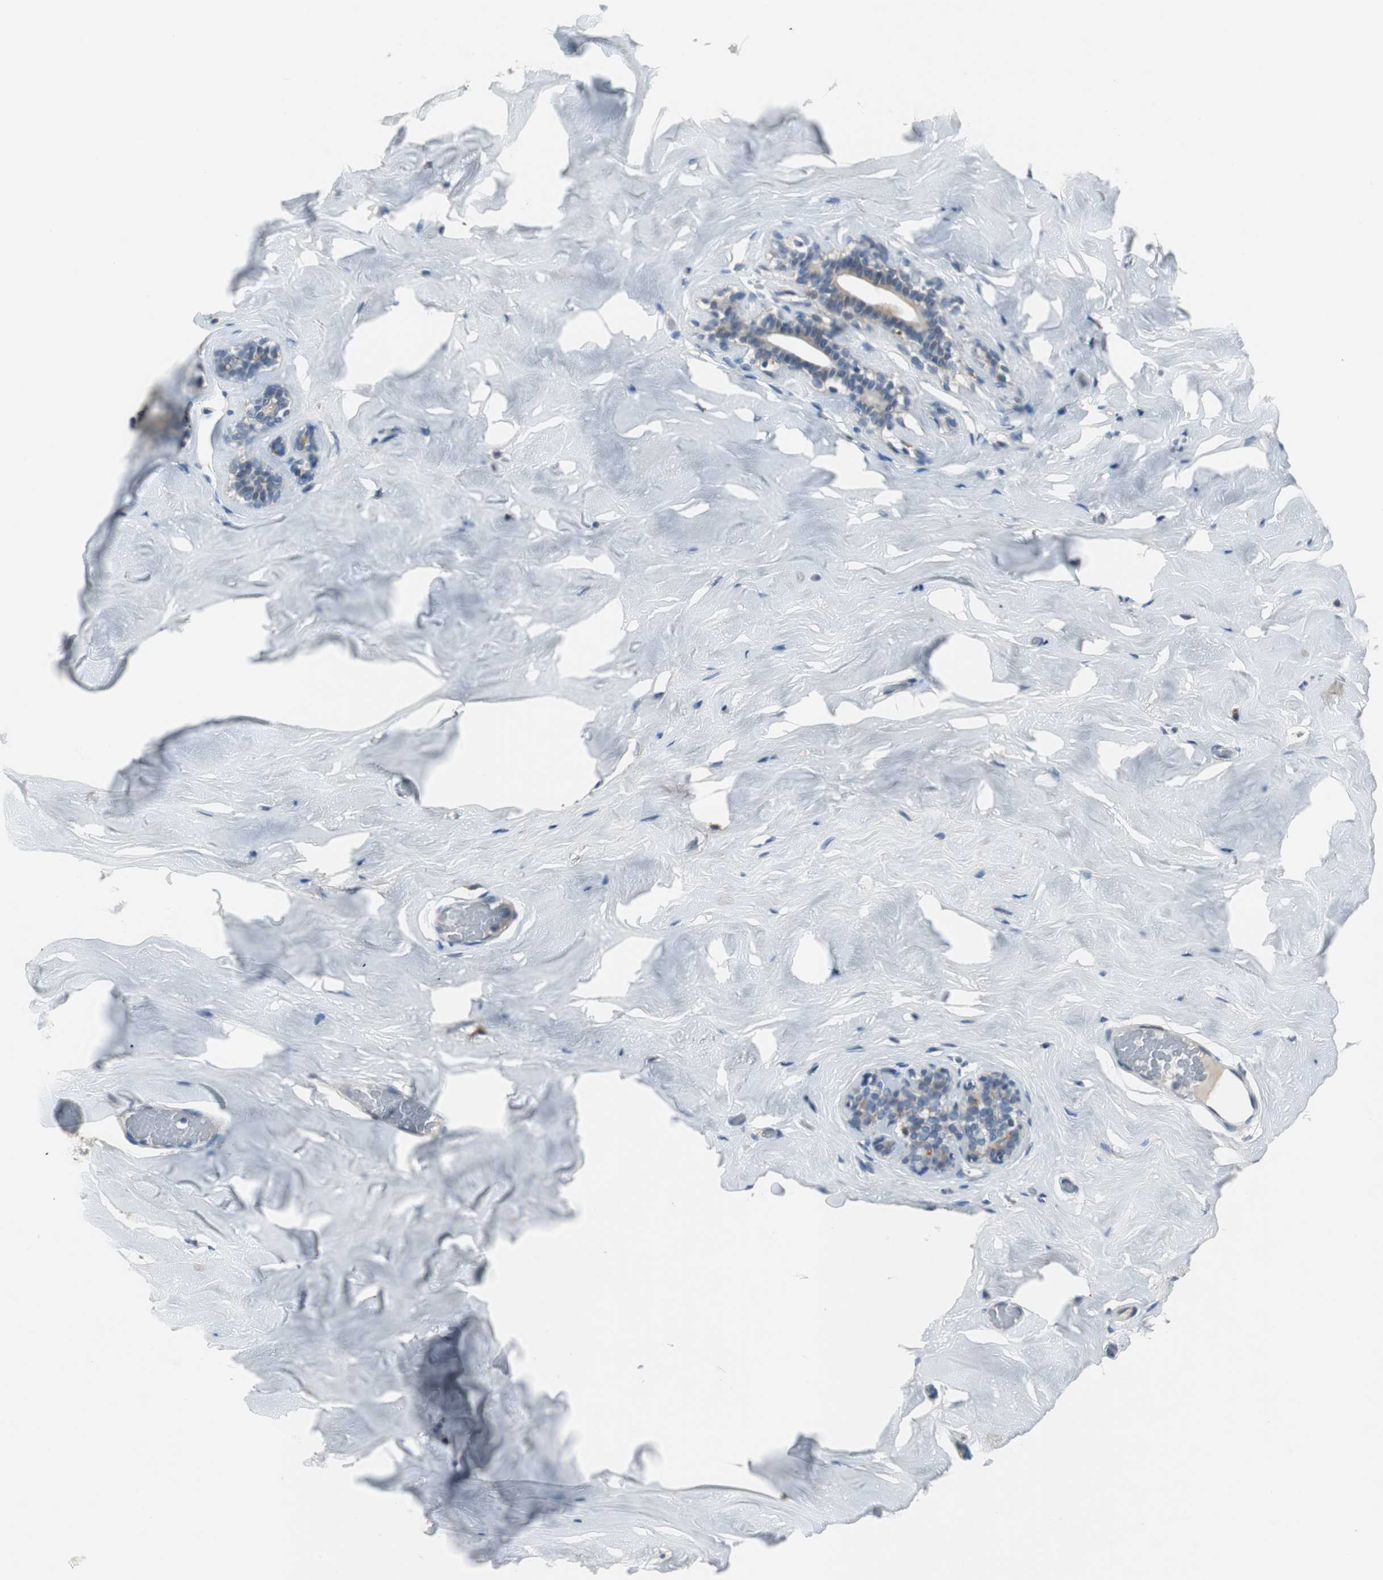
{"staining": {"intensity": "negative", "quantity": "none", "location": "none"}, "tissue": "breast", "cell_type": "Adipocytes", "image_type": "normal", "snomed": [{"axis": "morphology", "description": "Normal tissue, NOS"}, {"axis": "topography", "description": "Breast"}], "caption": "DAB immunohistochemical staining of benign human breast displays no significant staining in adipocytes.", "gene": "PCYT1B", "patient": {"sex": "female", "age": 75}}